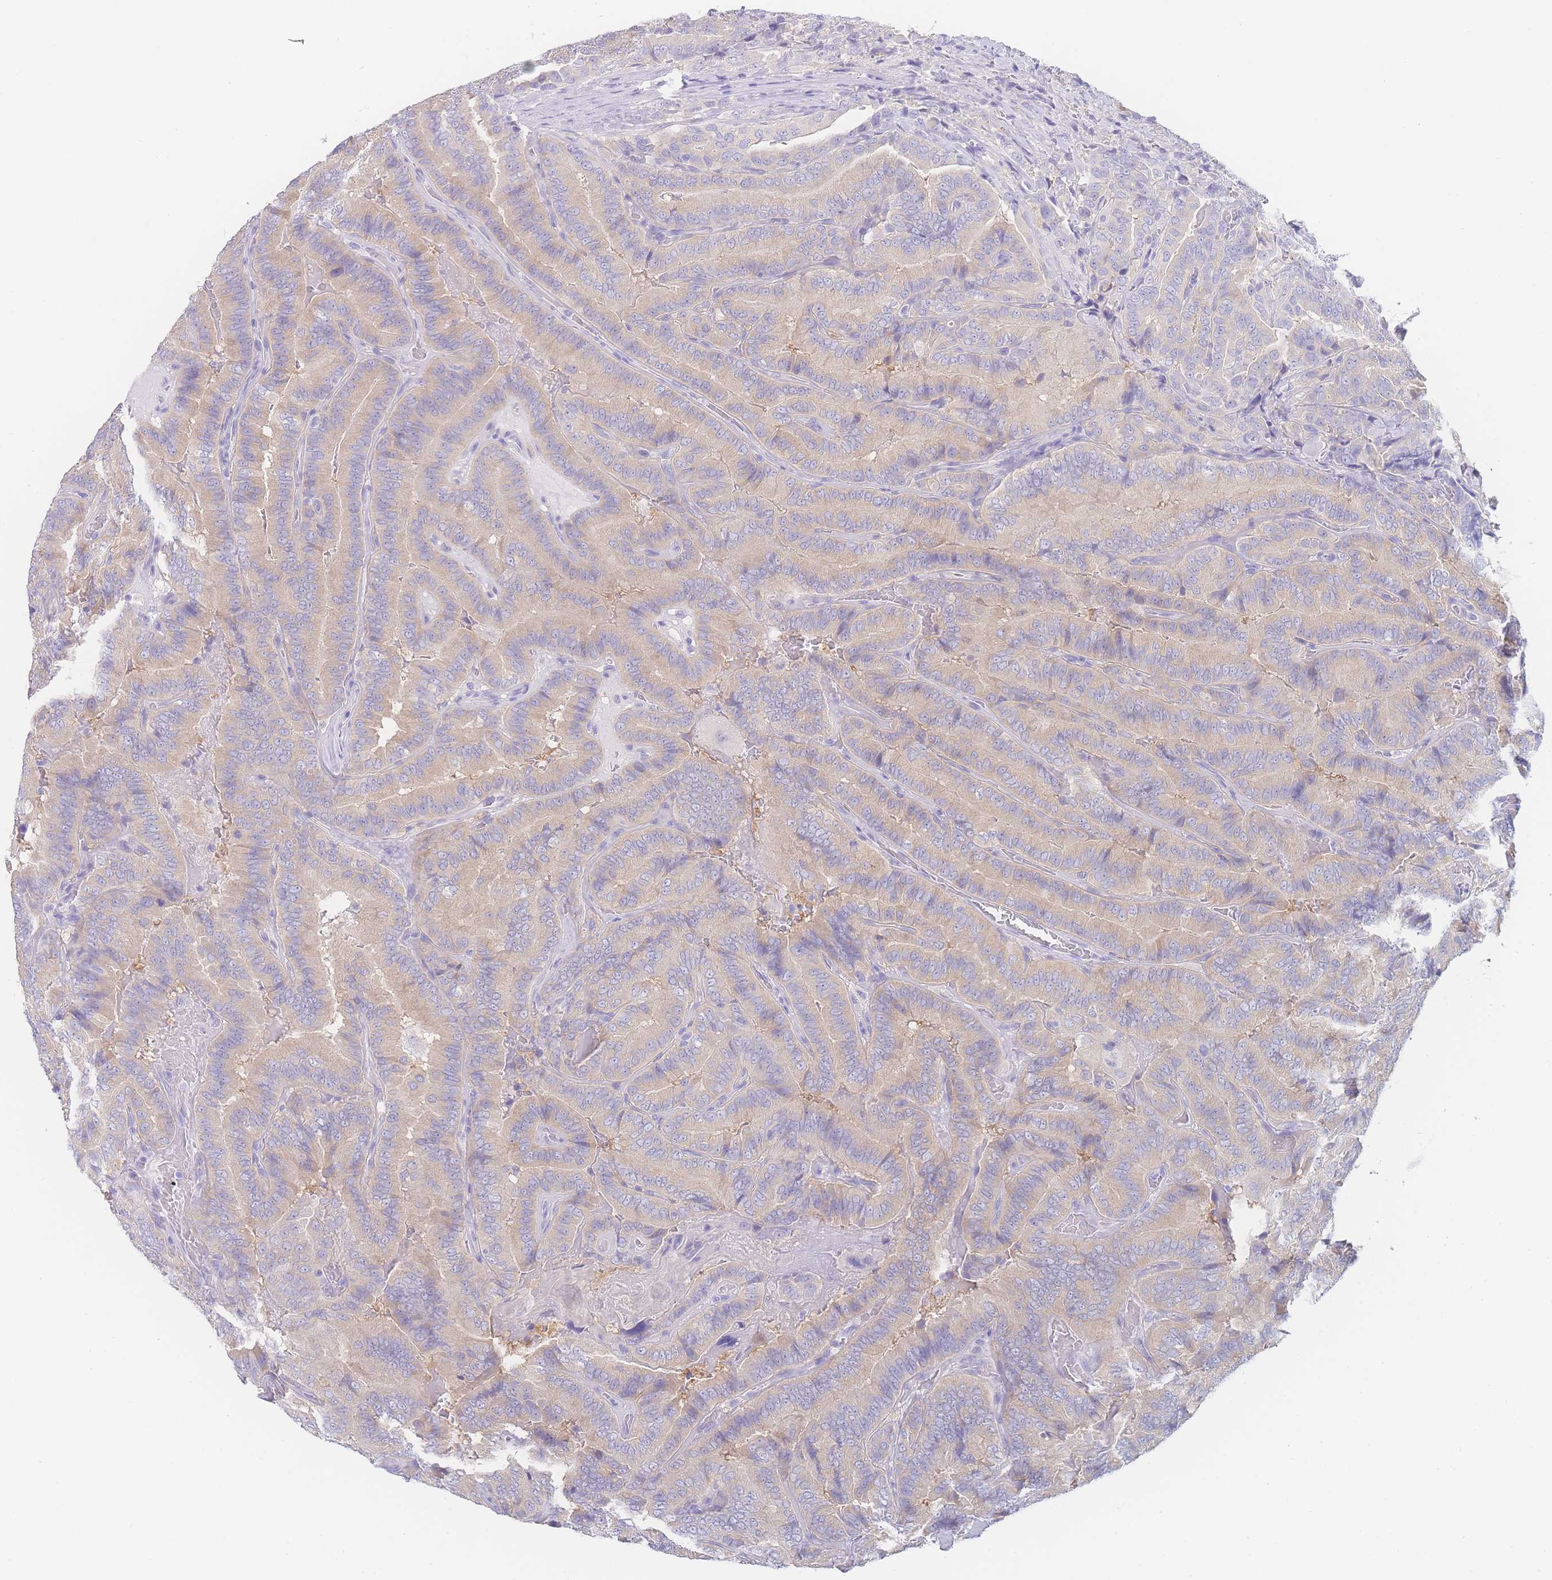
{"staining": {"intensity": "negative", "quantity": "none", "location": "none"}, "tissue": "thyroid cancer", "cell_type": "Tumor cells", "image_type": "cancer", "snomed": [{"axis": "morphology", "description": "Papillary adenocarcinoma, NOS"}, {"axis": "topography", "description": "Thyroid gland"}], "caption": "Immunohistochemistry photomicrograph of neoplastic tissue: thyroid cancer (papillary adenocarcinoma) stained with DAB demonstrates no significant protein staining in tumor cells.", "gene": "LZTFL1", "patient": {"sex": "male", "age": 61}}